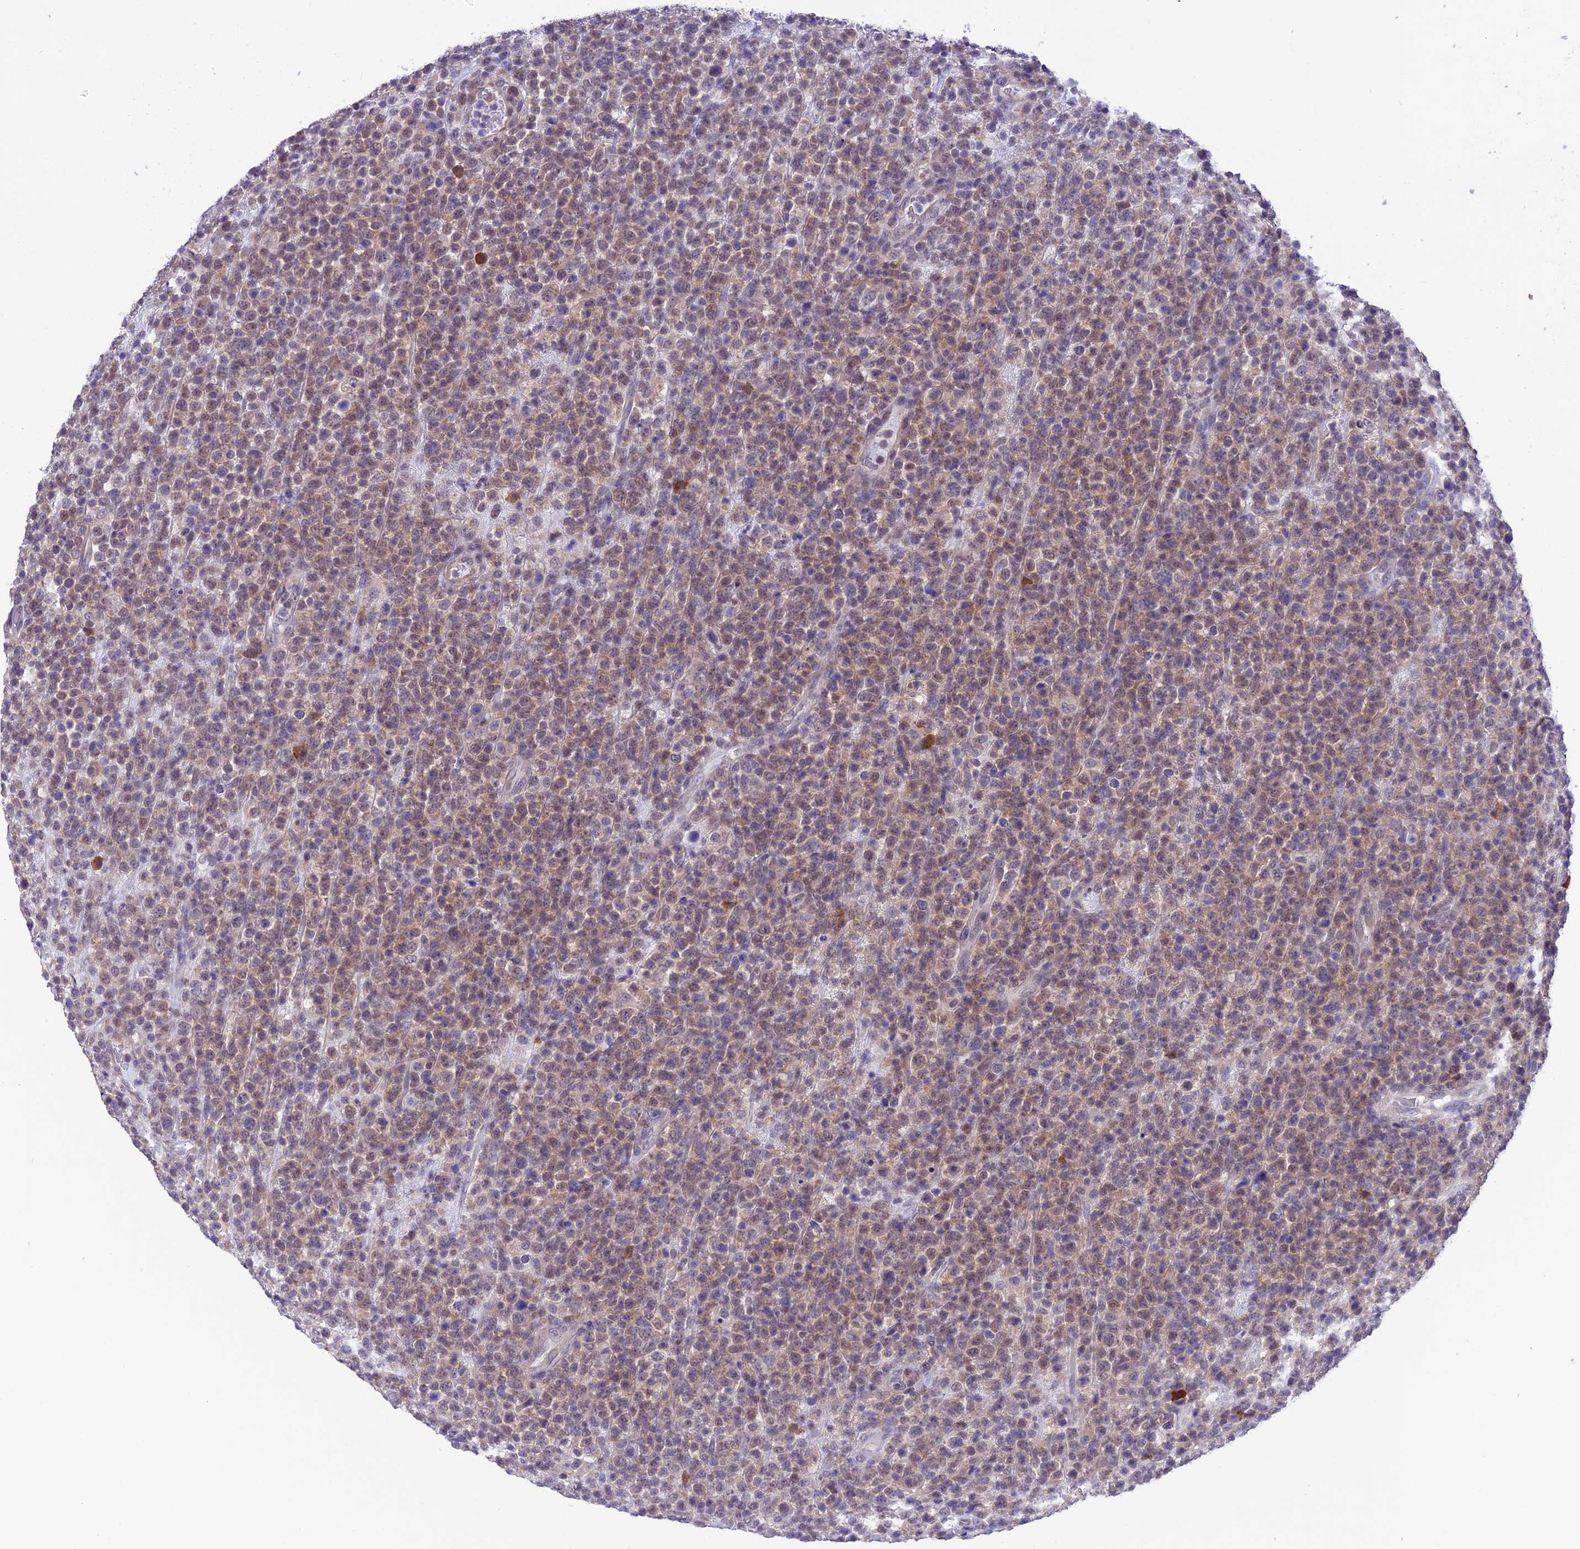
{"staining": {"intensity": "weak", "quantity": "25%-75%", "location": "cytoplasmic/membranous"}, "tissue": "lymphoma", "cell_type": "Tumor cells", "image_type": "cancer", "snomed": [{"axis": "morphology", "description": "Malignant lymphoma, non-Hodgkin's type, High grade"}, {"axis": "topography", "description": "Colon"}], "caption": "Protein expression by IHC exhibits weak cytoplasmic/membranous staining in about 25%-75% of tumor cells in lymphoma.", "gene": "RNF126", "patient": {"sex": "female", "age": 53}}